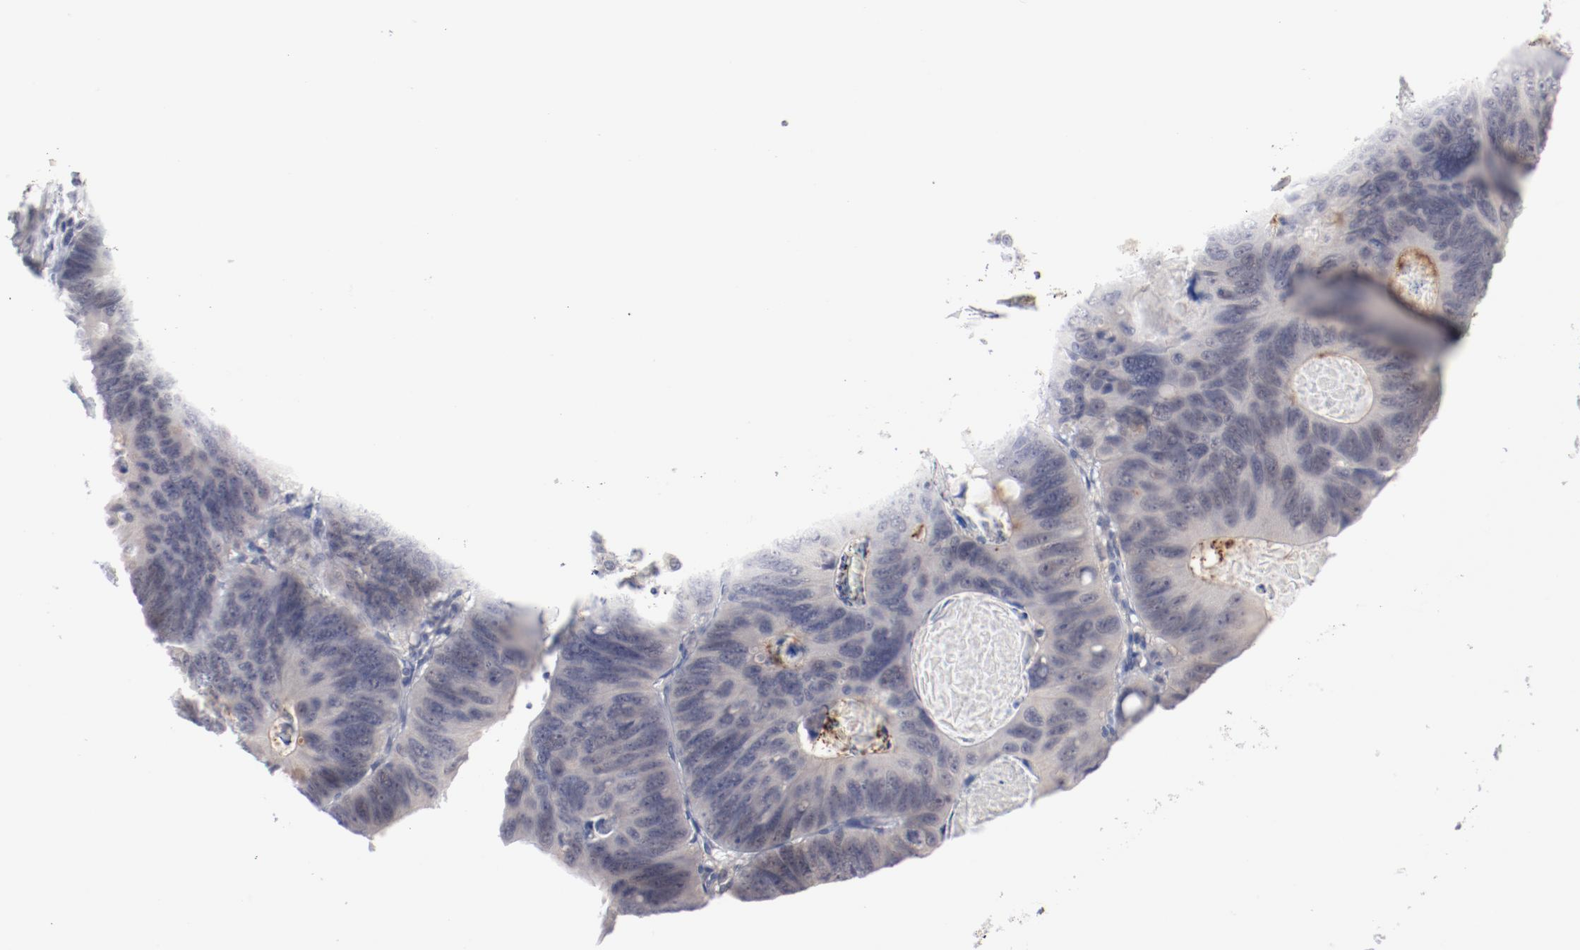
{"staining": {"intensity": "weak", "quantity": "<25%", "location": "cytoplasmic/membranous"}, "tissue": "colorectal cancer", "cell_type": "Tumor cells", "image_type": "cancer", "snomed": [{"axis": "morphology", "description": "Adenocarcinoma, NOS"}, {"axis": "topography", "description": "Colon"}], "caption": "Tumor cells show no significant protein staining in adenocarcinoma (colorectal).", "gene": "SH3BGR", "patient": {"sex": "female", "age": 55}}